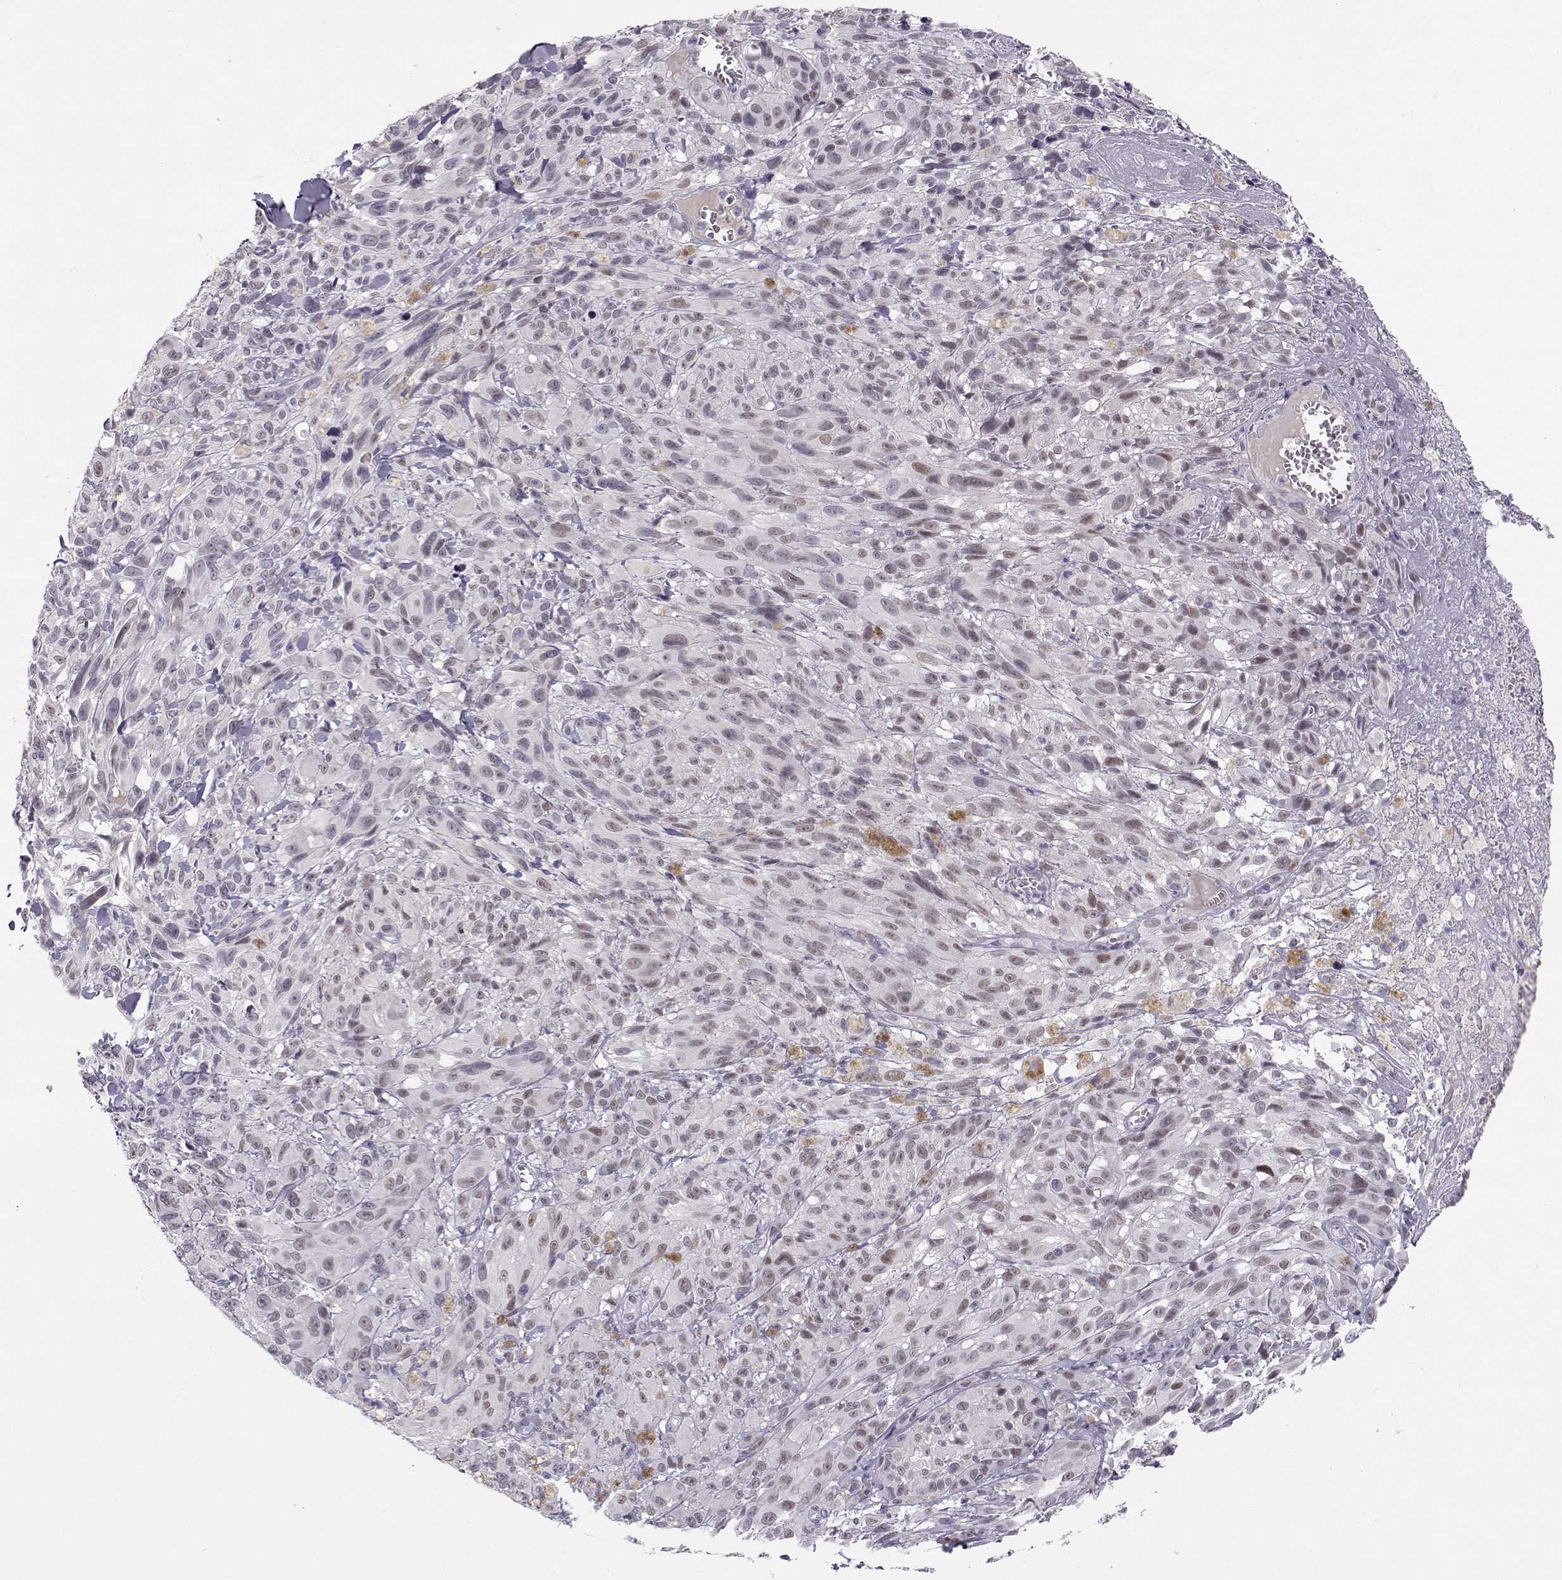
{"staining": {"intensity": "negative", "quantity": "none", "location": "none"}, "tissue": "melanoma", "cell_type": "Tumor cells", "image_type": "cancer", "snomed": [{"axis": "morphology", "description": "Malignant melanoma, NOS"}, {"axis": "topography", "description": "Skin"}], "caption": "Immunohistochemistry (IHC) micrograph of melanoma stained for a protein (brown), which reveals no expression in tumor cells.", "gene": "C16orf86", "patient": {"sex": "male", "age": 83}}